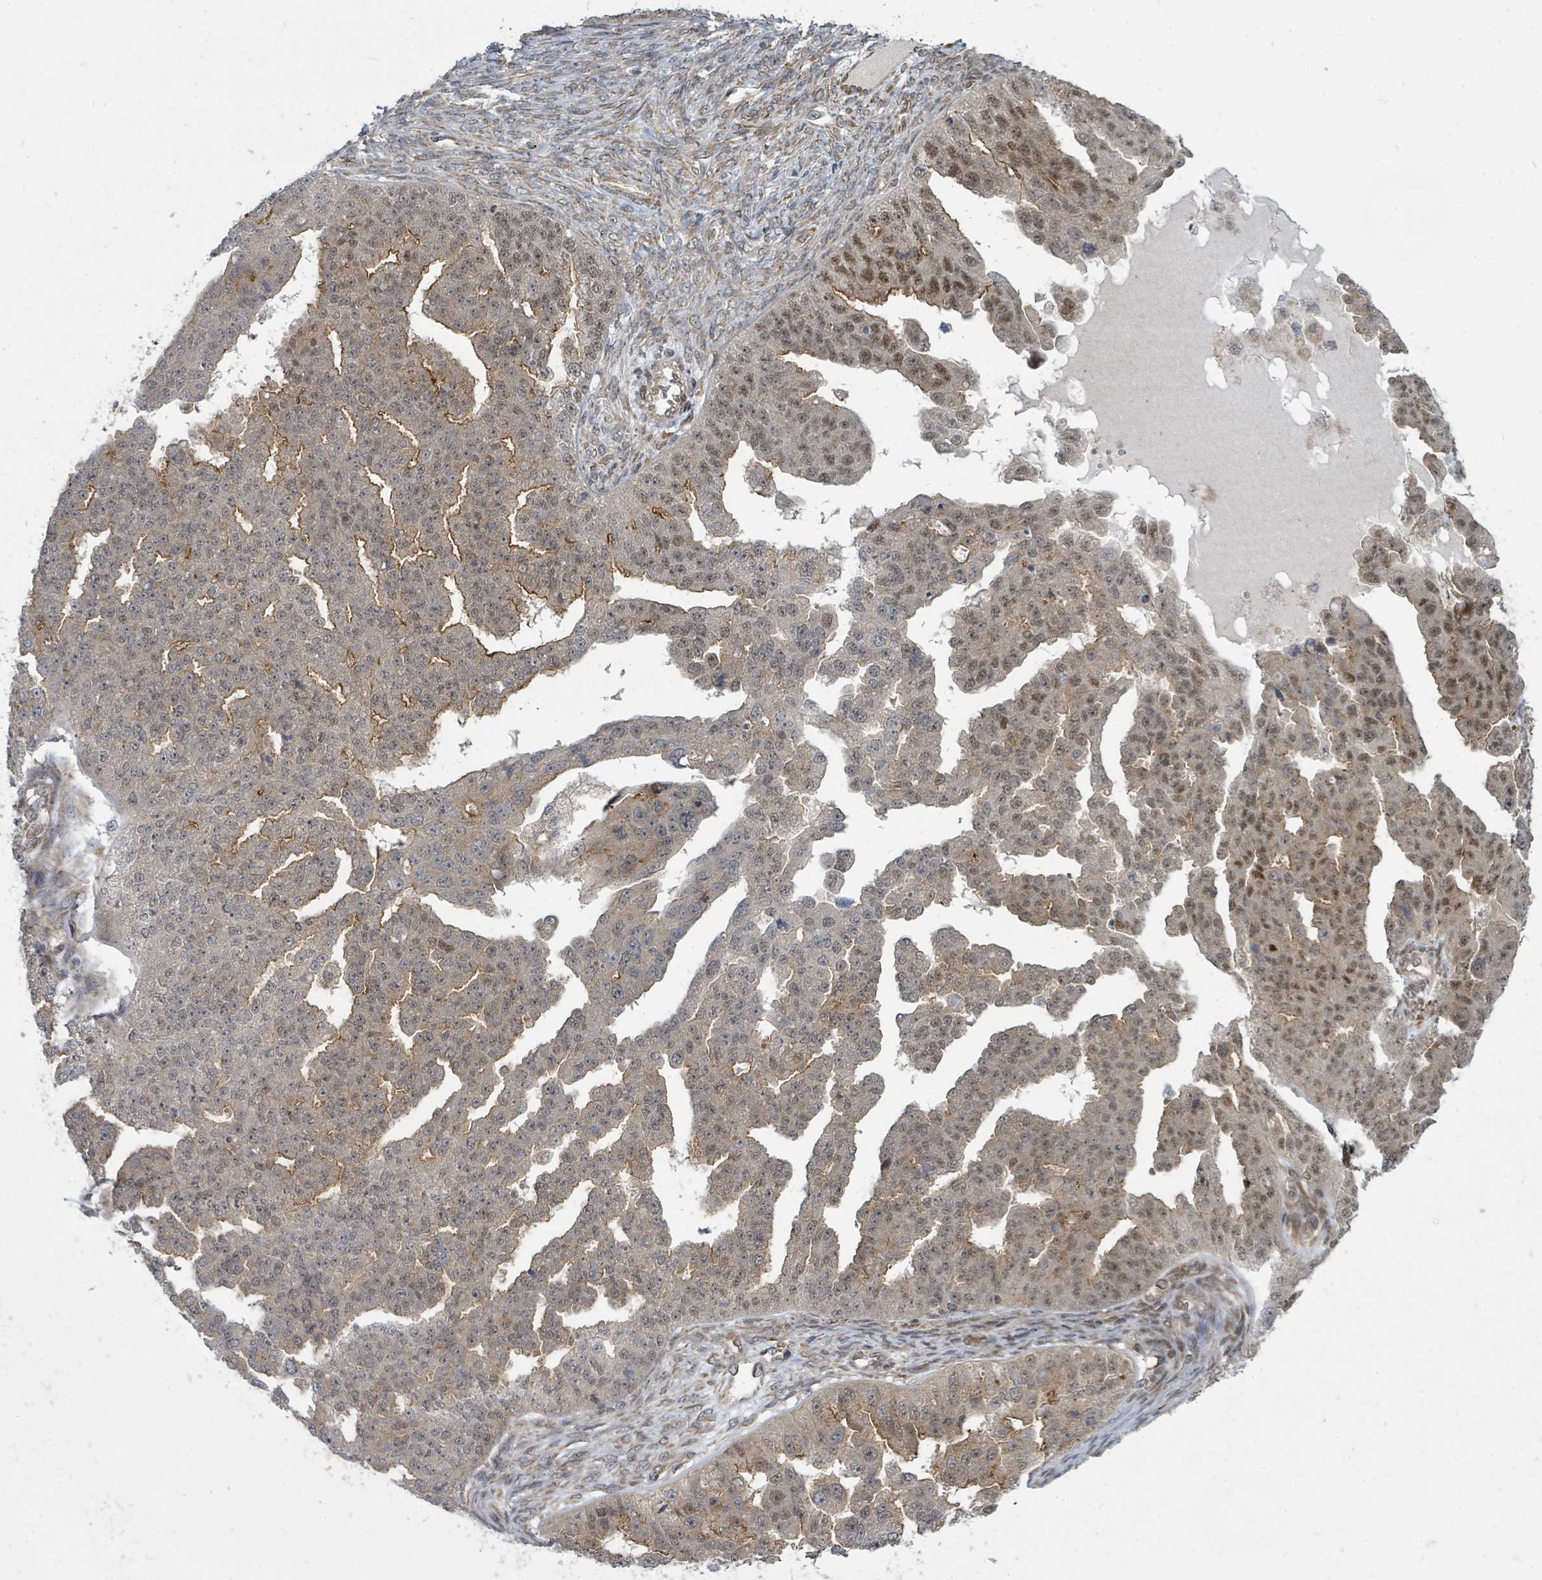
{"staining": {"intensity": "moderate", "quantity": "25%-75%", "location": "cytoplasmic/membranous"}, "tissue": "ovarian cancer", "cell_type": "Tumor cells", "image_type": "cancer", "snomed": [{"axis": "morphology", "description": "Cystadenocarcinoma, serous, NOS"}, {"axis": "topography", "description": "Ovary"}], "caption": "High-power microscopy captured an immunohistochemistry (IHC) micrograph of ovarian cancer, revealing moderate cytoplasmic/membranous staining in approximately 25%-75% of tumor cells. The staining was performed using DAB, with brown indicating positive protein expression. Nuclei are stained blue with hematoxylin.", "gene": "PSMG2", "patient": {"sex": "female", "age": 58}}